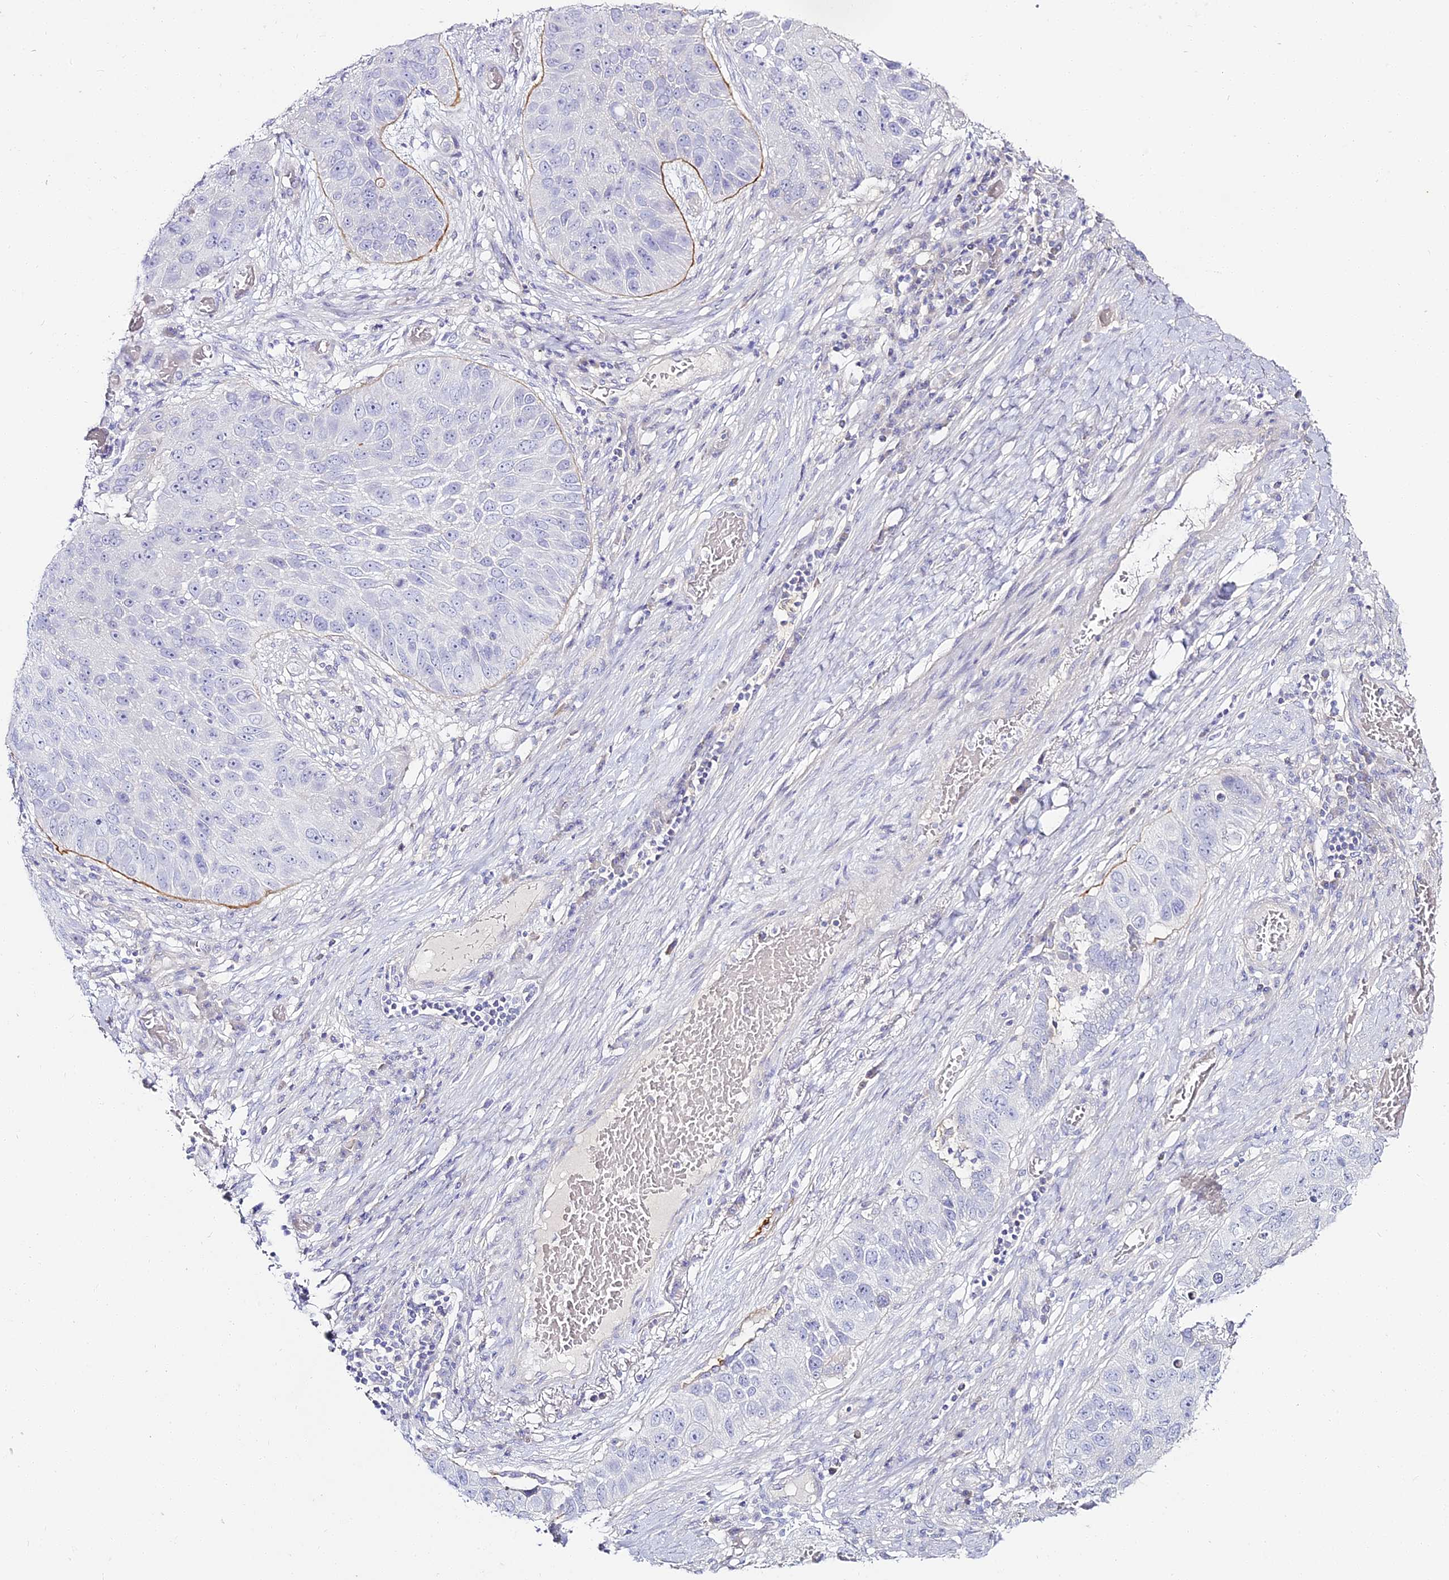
{"staining": {"intensity": "negative", "quantity": "none", "location": "none"}, "tissue": "lung cancer", "cell_type": "Tumor cells", "image_type": "cancer", "snomed": [{"axis": "morphology", "description": "Squamous cell carcinoma, NOS"}, {"axis": "topography", "description": "Lung"}], "caption": "Immunohistochemical staining of squamous cell carcinoma (lung) demonstrates no significant positivity in tumor cells.", "gene": "ALPG", "patient": {"sex": "male", "age": 61}}